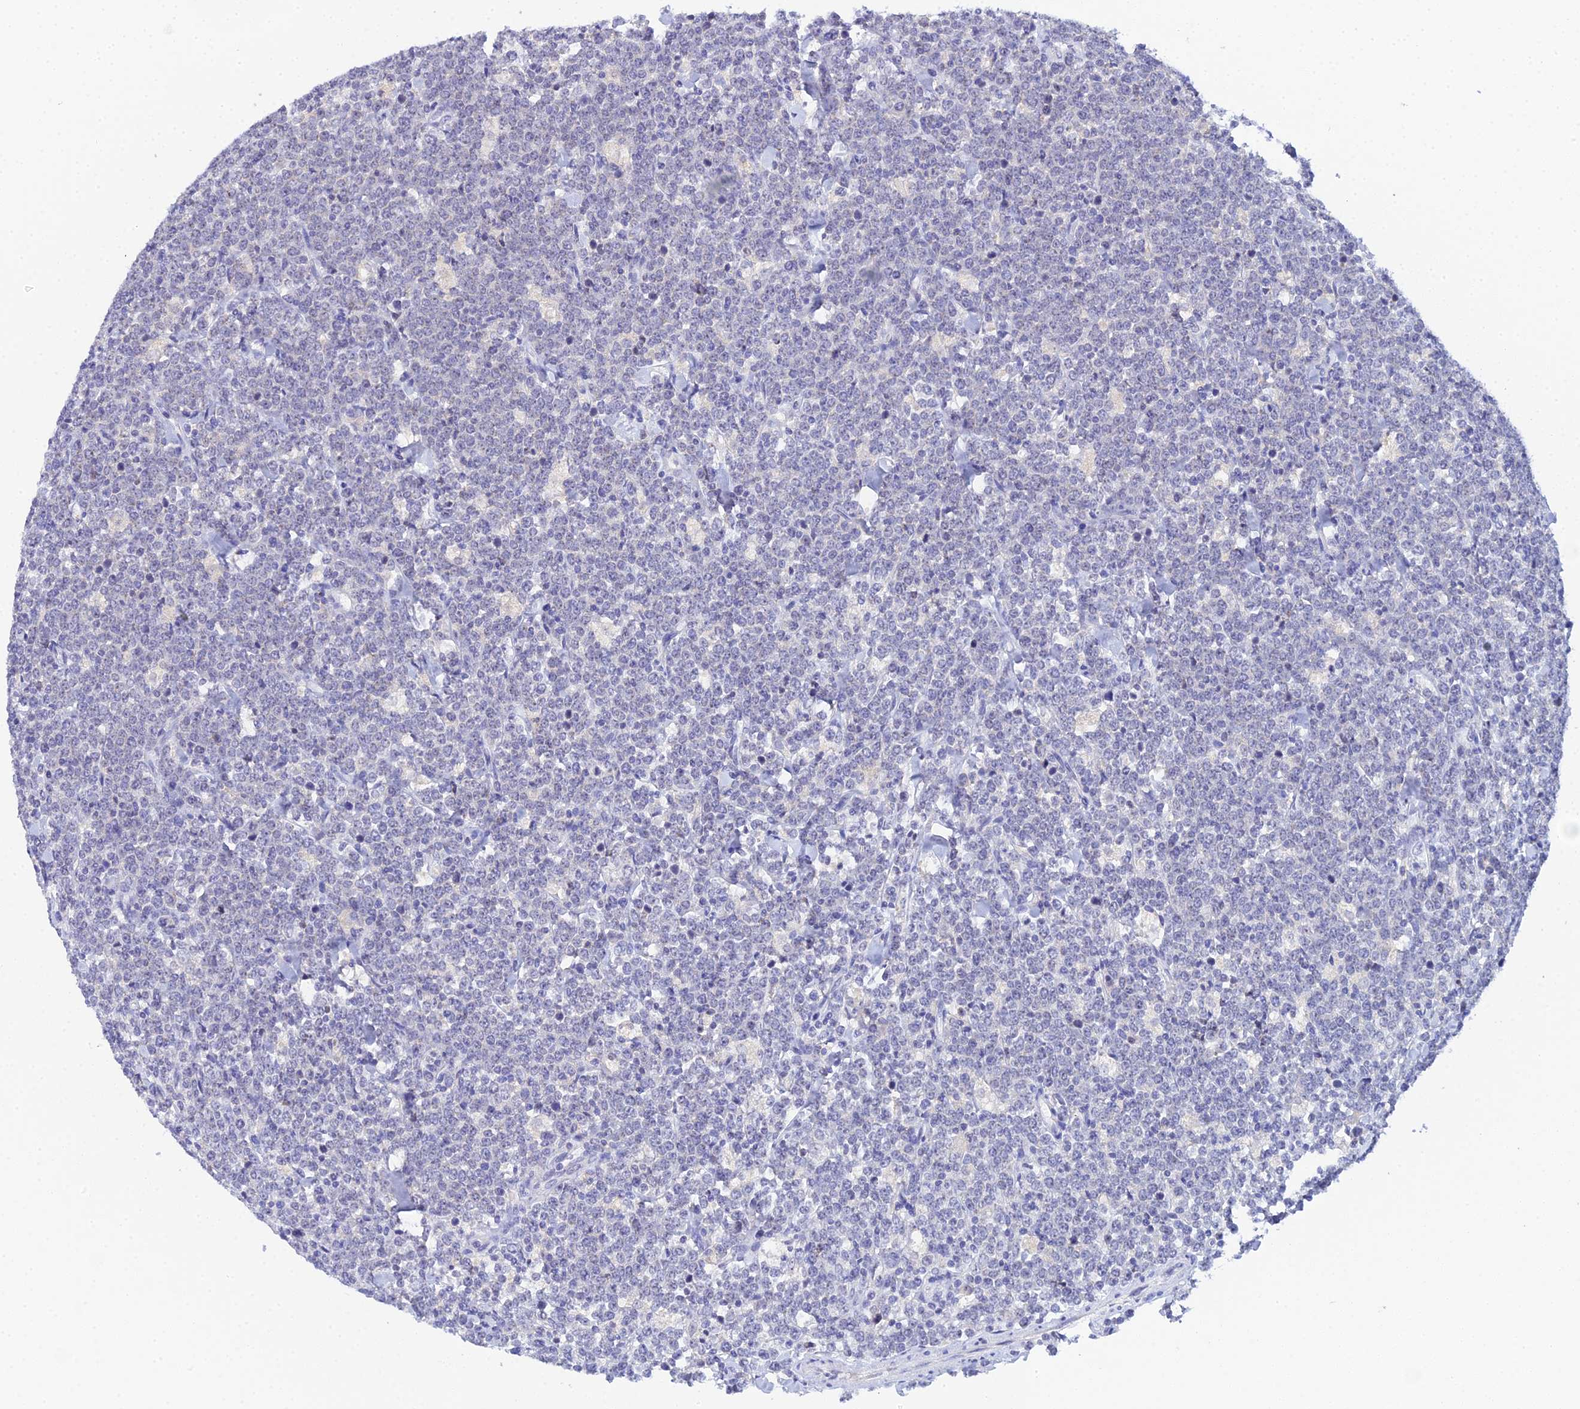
{"staining": {"intensity": "negative", "quantity": "none", "location": "none"}, "tissue": "lymphoma", "cell_type": "Tumor cells", "image_type": "cancer", "snomed": [{"axis": "morphology", "description": "Malignant lymphoma, non-Hodgkin's type, High grade"}, {"axis": "topography", "description": "Small intestine"}], "caption": "Protein analysis of high-grade malignant lymphoma, non-Hodgkin's type shows no significant staining in tumor cells.", "gene": "PLPP4", "patient": {"sex": "male", "age": 8}}